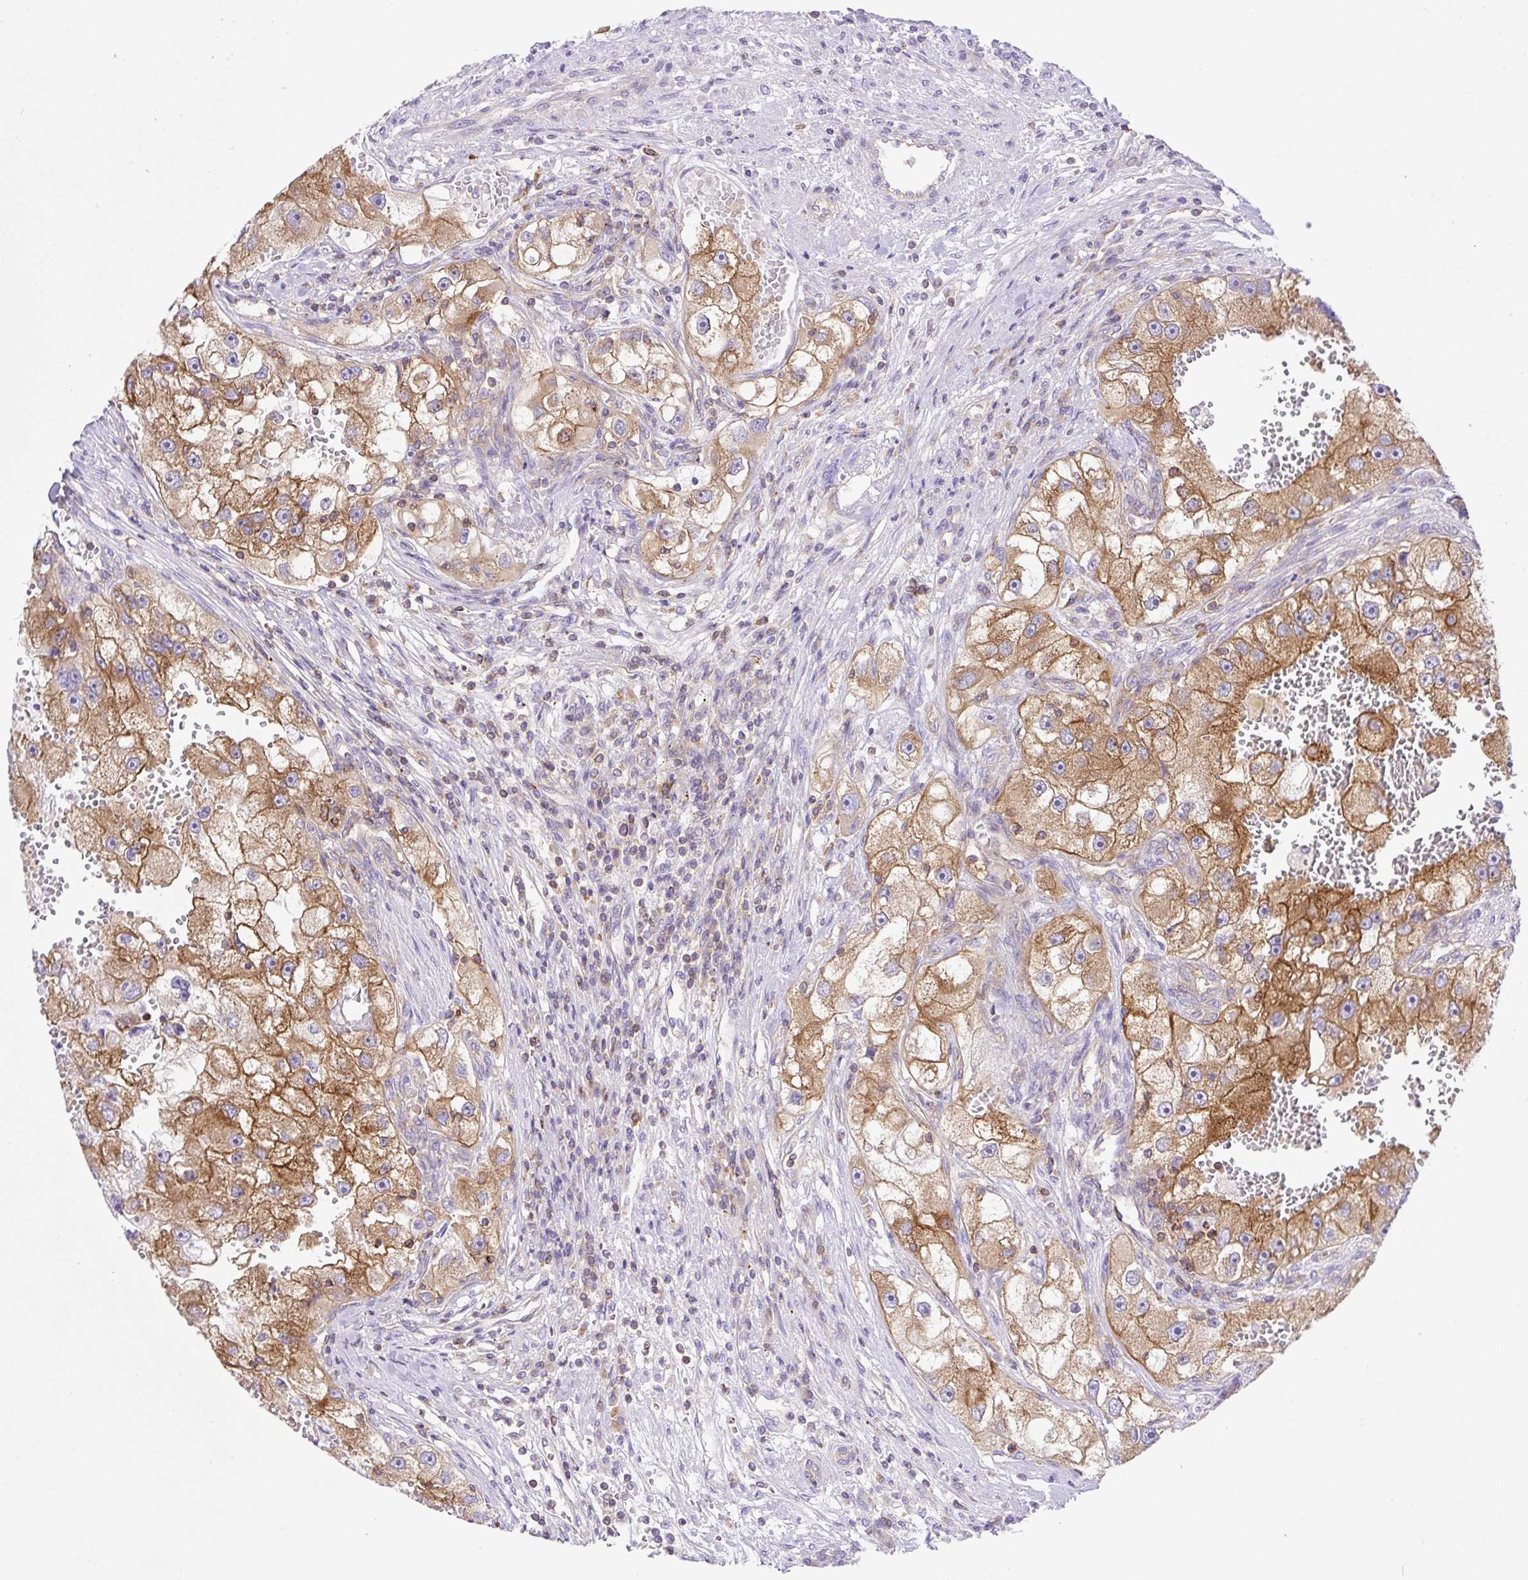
{"staining": {"intensity": "moderate", "quantity": ">75%", "location": "cytoplasmic/membranous"}, "tissue": "renal cancer", "cell_type": "Tumor cells", "image_type": "cancer", "snomed": [{"axis": "morphology", "description": "Adenocarcinoma, NOS"}, {"axis": "topography", "description": "Kidney"}], "caption": "DAB (3,3'-diaminobenzidine) immunohistochemical staining of human renal adenocarcinoma exhibits moderate cytoplasmic/membranous protein positivity in about >75% of tumor cells.", "gene": "DNM2", "patient": {"sex": "male", "age": 63}}